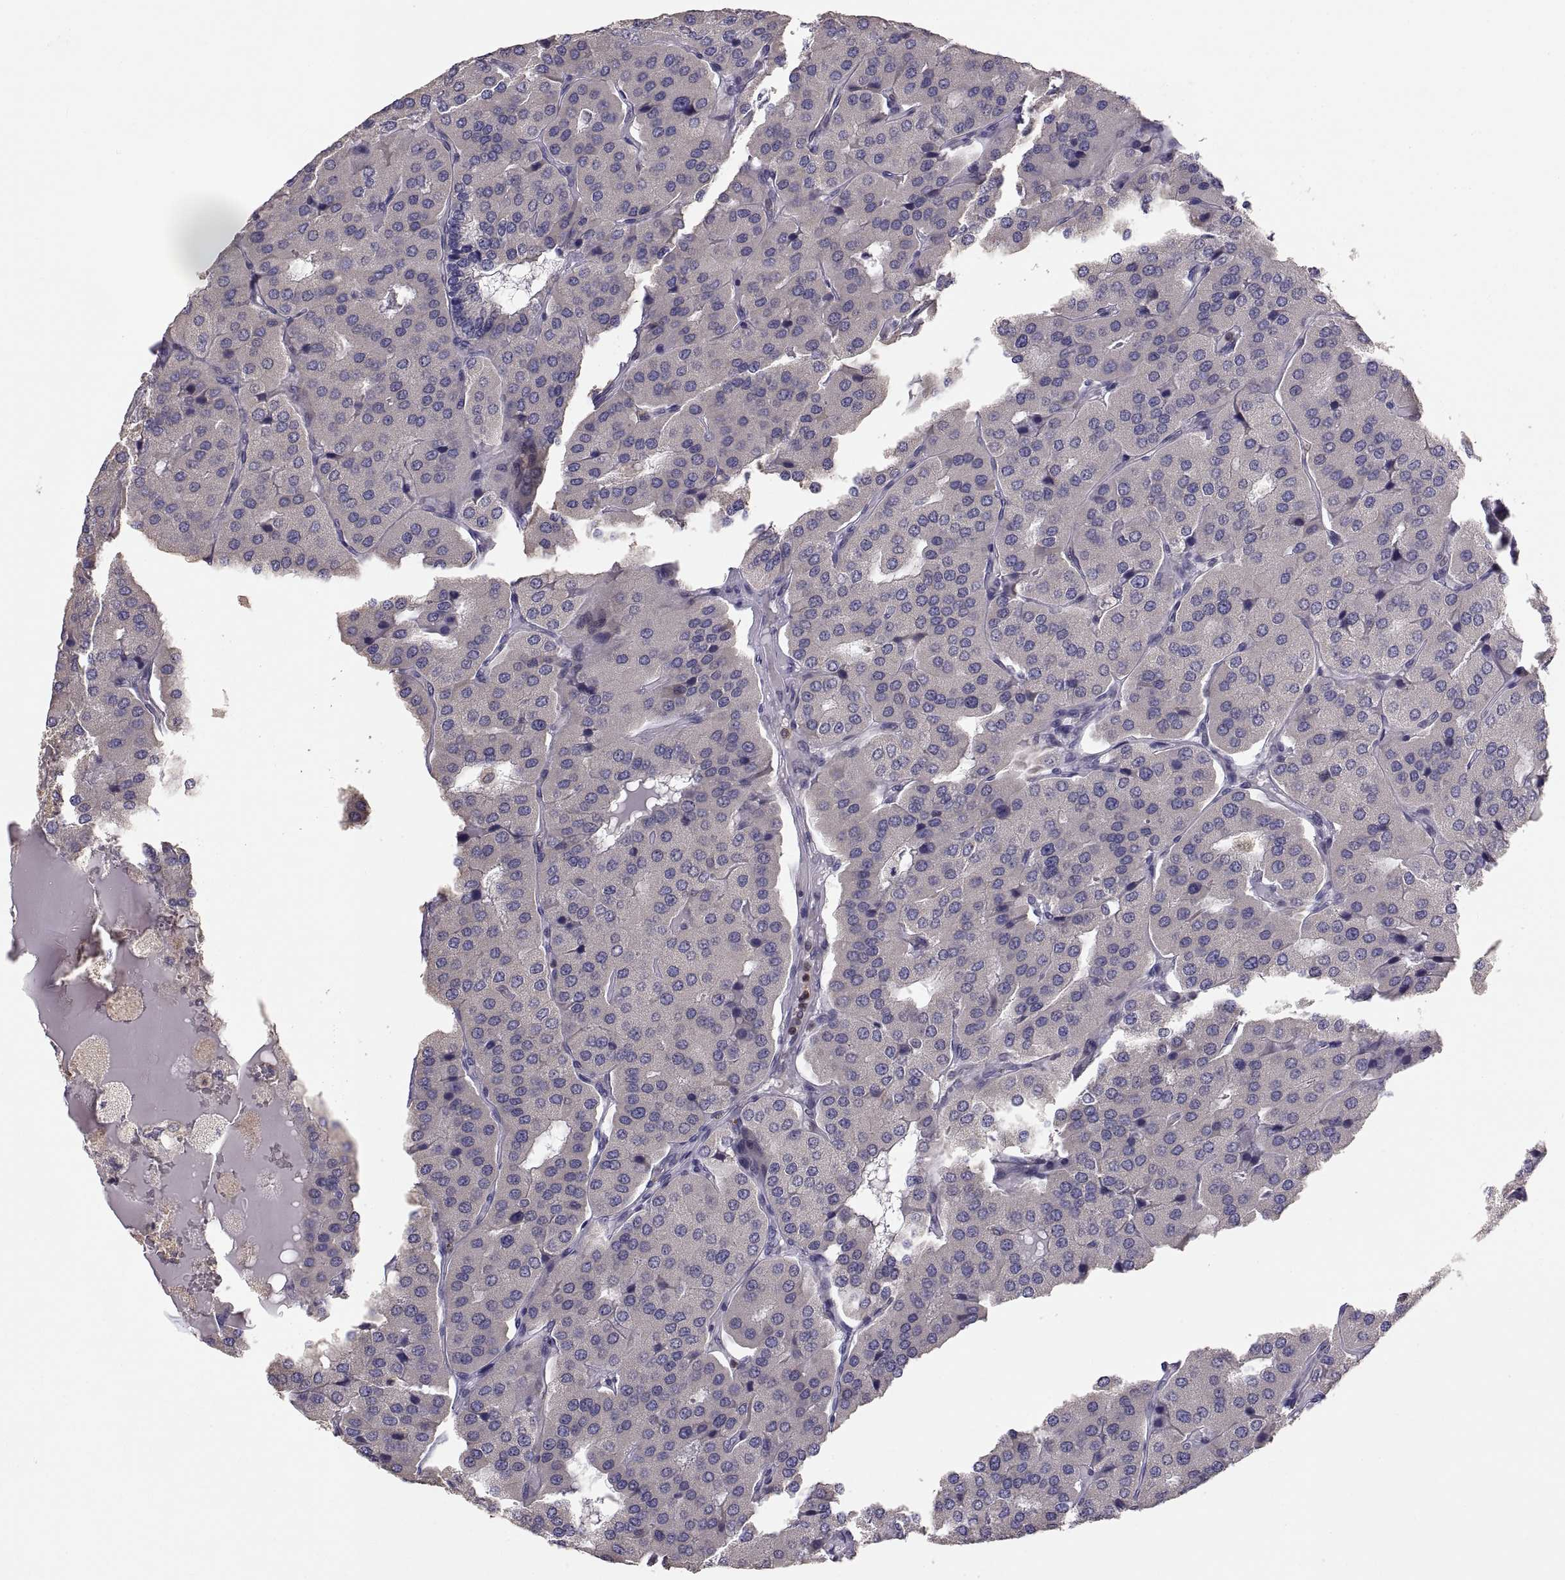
{"staining": {"intensity": "negative", "quantity": "none", "location": "none"}, "tissue": "parathyroid gland", "cell_type": "Glandular cells", "image_type": "normal", "snomed": [{"axis": "morphology", "description": "Normal tissue, NOS"}, {"axis": "morphology", "description": "Adenoma, NOS"}, {"axis": "topography", "description": "Parathyroid gland"}], "caption": "An immunohistochemistry (IHC) photomicrograph of normal parathyroid gland is shown. There is no staining in glandular cells of parathyroid gland. (DAB IHC, high magnification).", "gene": "ERO1A", "patient": {"sex": "female", "age": 86}}